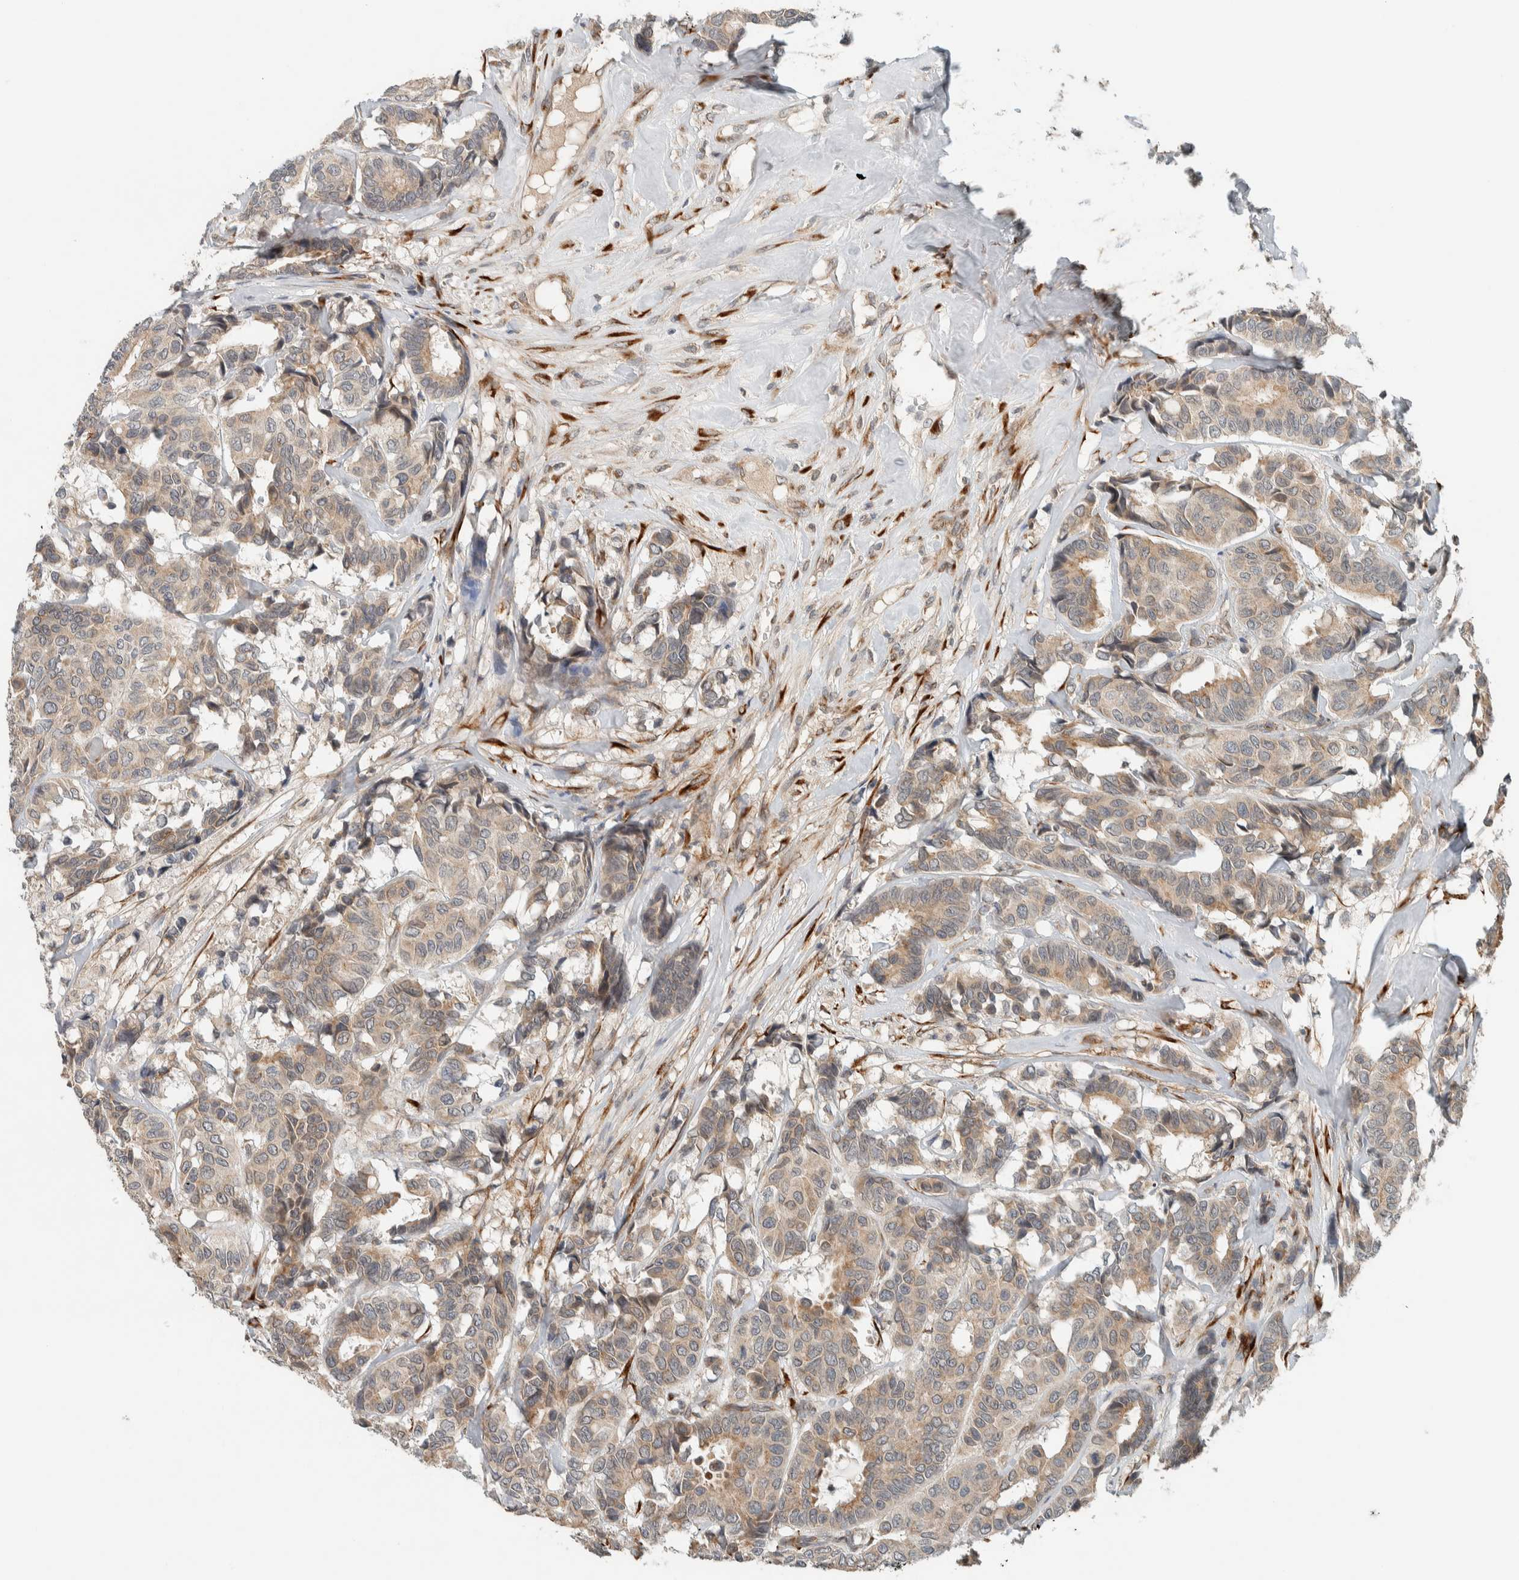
{"staining": {"intensity": "weak", "quantity": ">75%", "location": "cytoplasmic/membranous"}, "tissue": "breast cancer", "cell_type": "Tumor cells", "image_type": "cancer", "snomed": [{"axis": "morphology", "description": "Duct carcinoma"}, {"axis": "topography", "description": "Breast"}], "caption": "High-magnification brightfield microscopy of breast intraductal carcinoma stained with DAB (brown) and counterstained with hematoxylin (blue). tumor cells exhibit weak cytoplasmic/membranous expression is seen in about>75% of cells. The staining was performed using DAB, with brown indicating positive protein expression. Nuclei are stained blue with hematoxylin.", "gene": "CTBP2", "patient": {"sex": "female", "age": 87}}